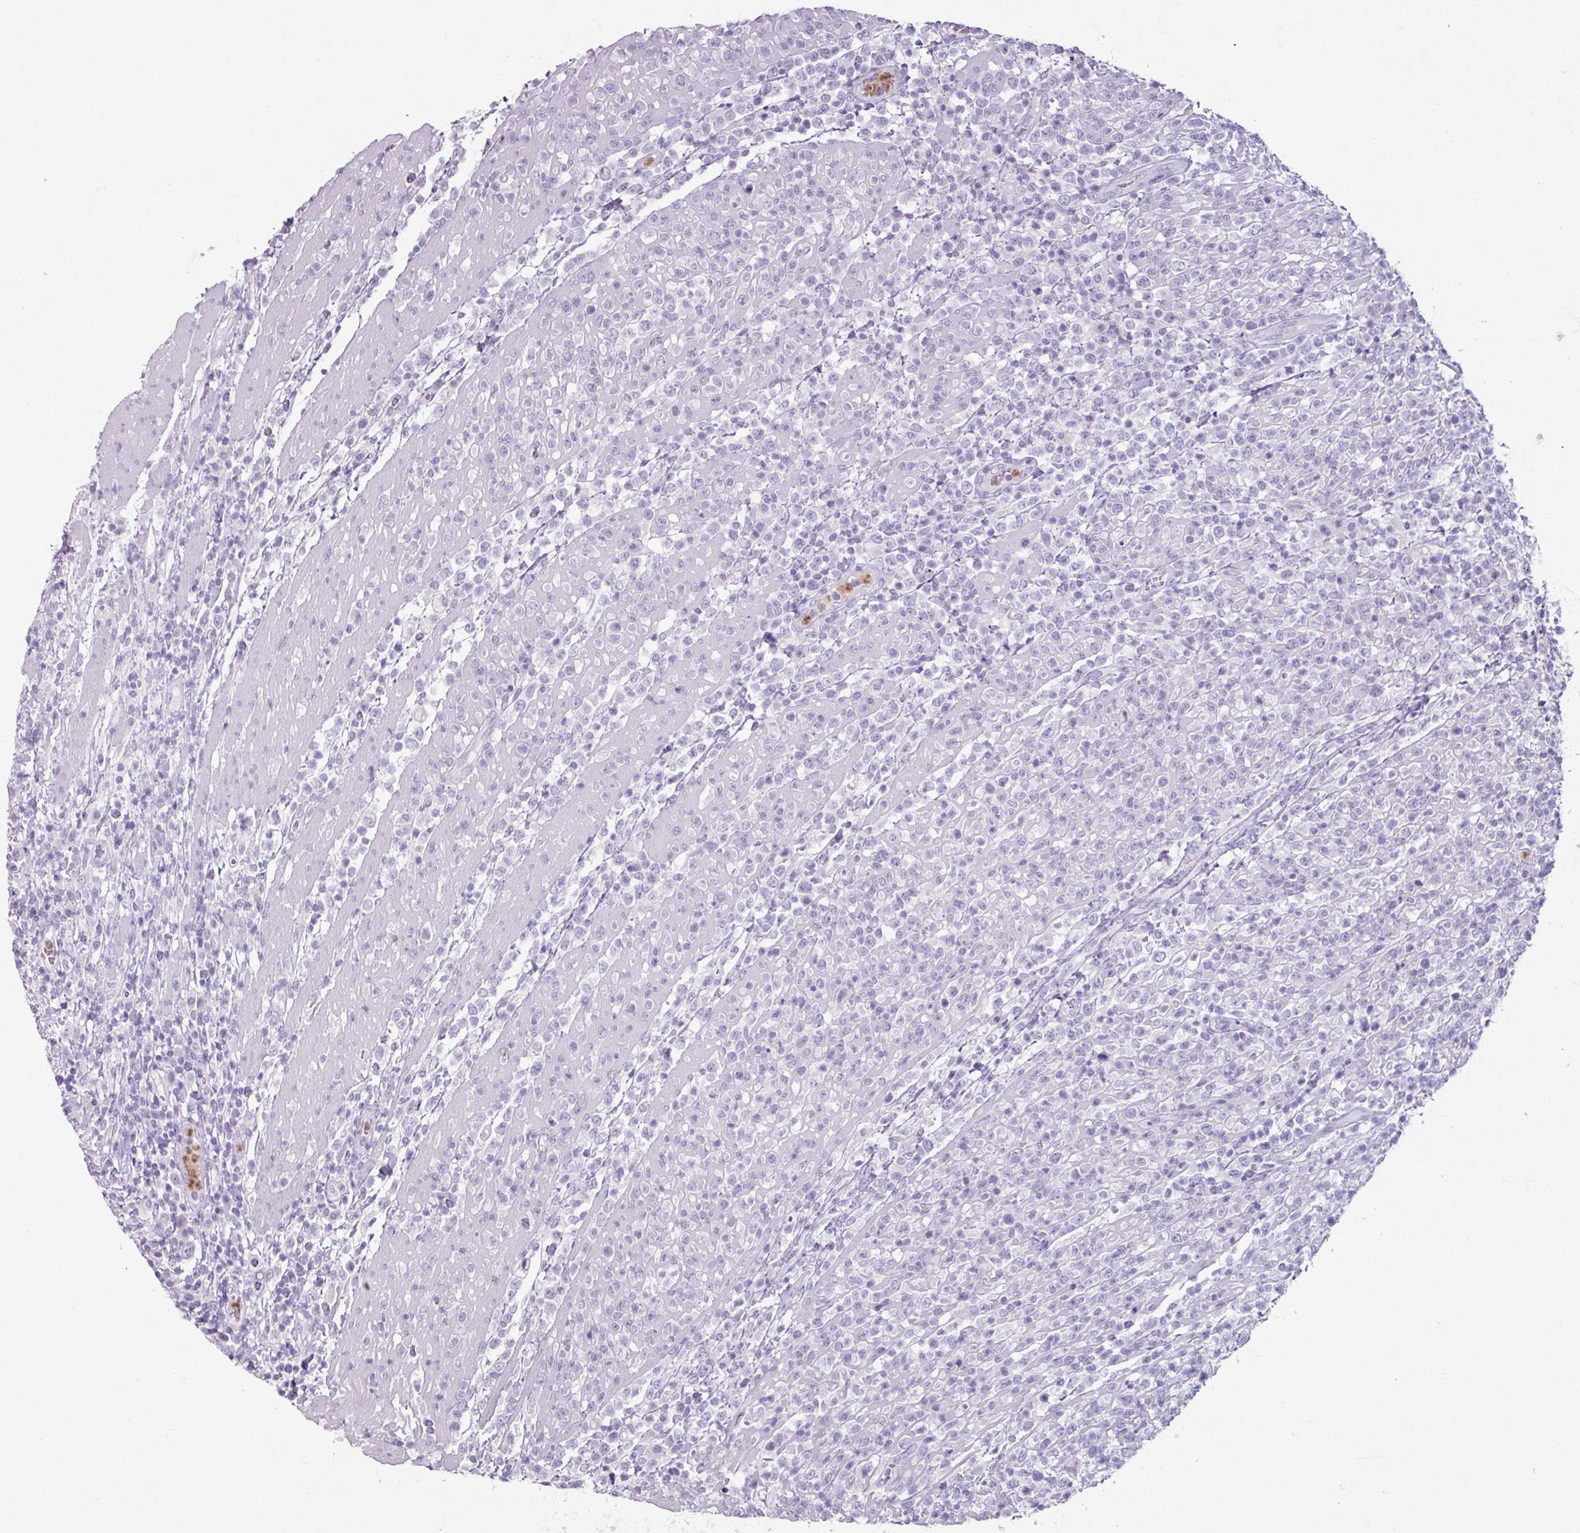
{"staining": {"intensity": "negative", "quantity": "none", "location": "none"}, "tissue": "lymphoma", "cell_type": "Tumor cells", "image_type": "cancer", "snomed": [{"axis": "morphology", "description": "Malignant lymphoma, non-Hodgkin's type, High grade"}, {"axis": "topography", "description": "Colon"}], "caption": "Tumor cells show no significant protein positivity in lymphoma.", "gene": "ARG1", "patient": {"sex": "female", "age": 53}}